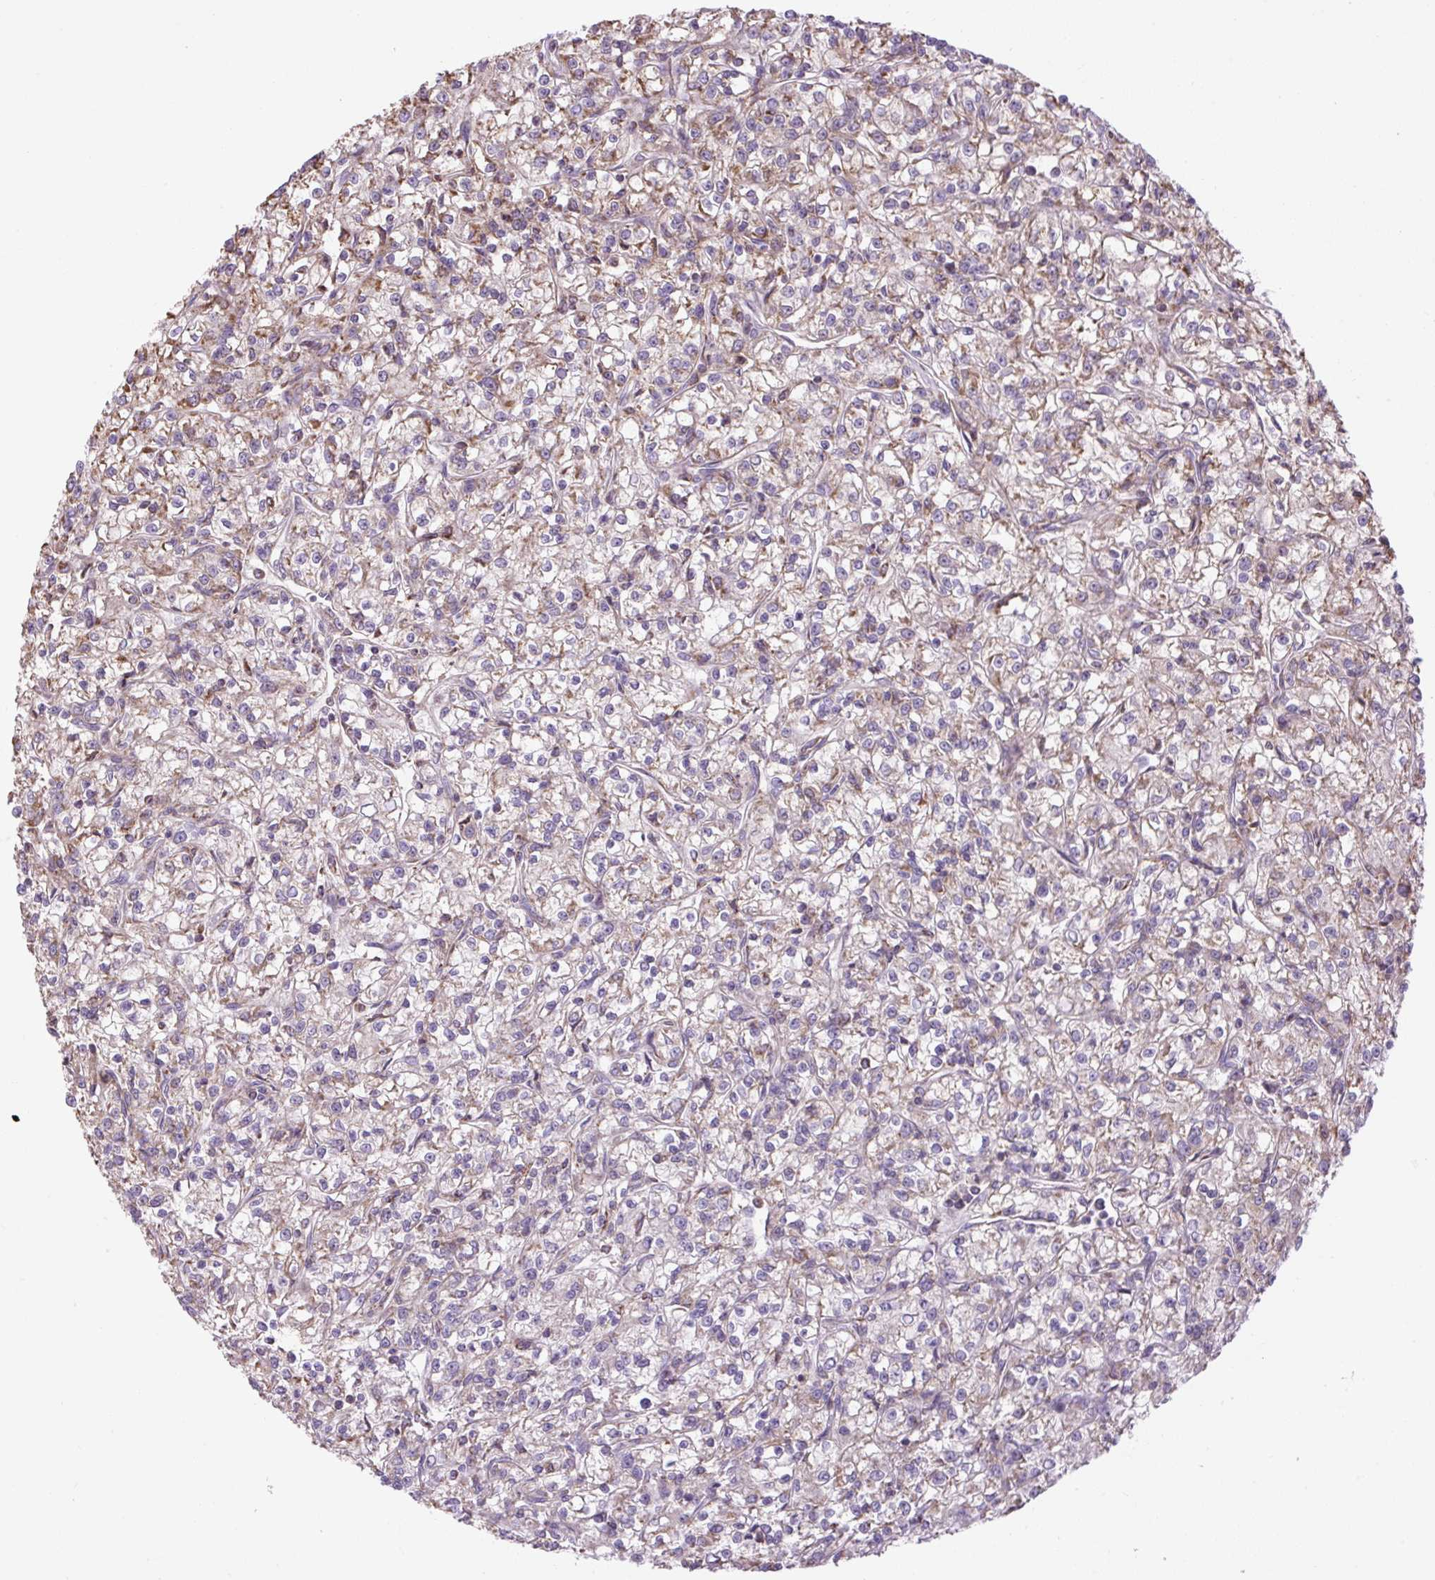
{"staining": {"intensity": "weak", "quantity": "25%-75%", "location": "cytoplasmic/membranous"}, "tissue": "renal cancer", "cell_type": "Tumor cells", "image_type": "cancer", "snomed": [{"axis": "morphology", "description": "Adenocarcinoma, NOS"}, {"axis": "topography", "description": "Kidney"}], "caption": "Renal cancer was stained to show a protein in brown. There is low levels of weak cytoplasmic/membranous staining in approximately 25%-75% of tumor cells.", "gene": "PLCG1", "patient": {"sex": "female", "age": 59}}